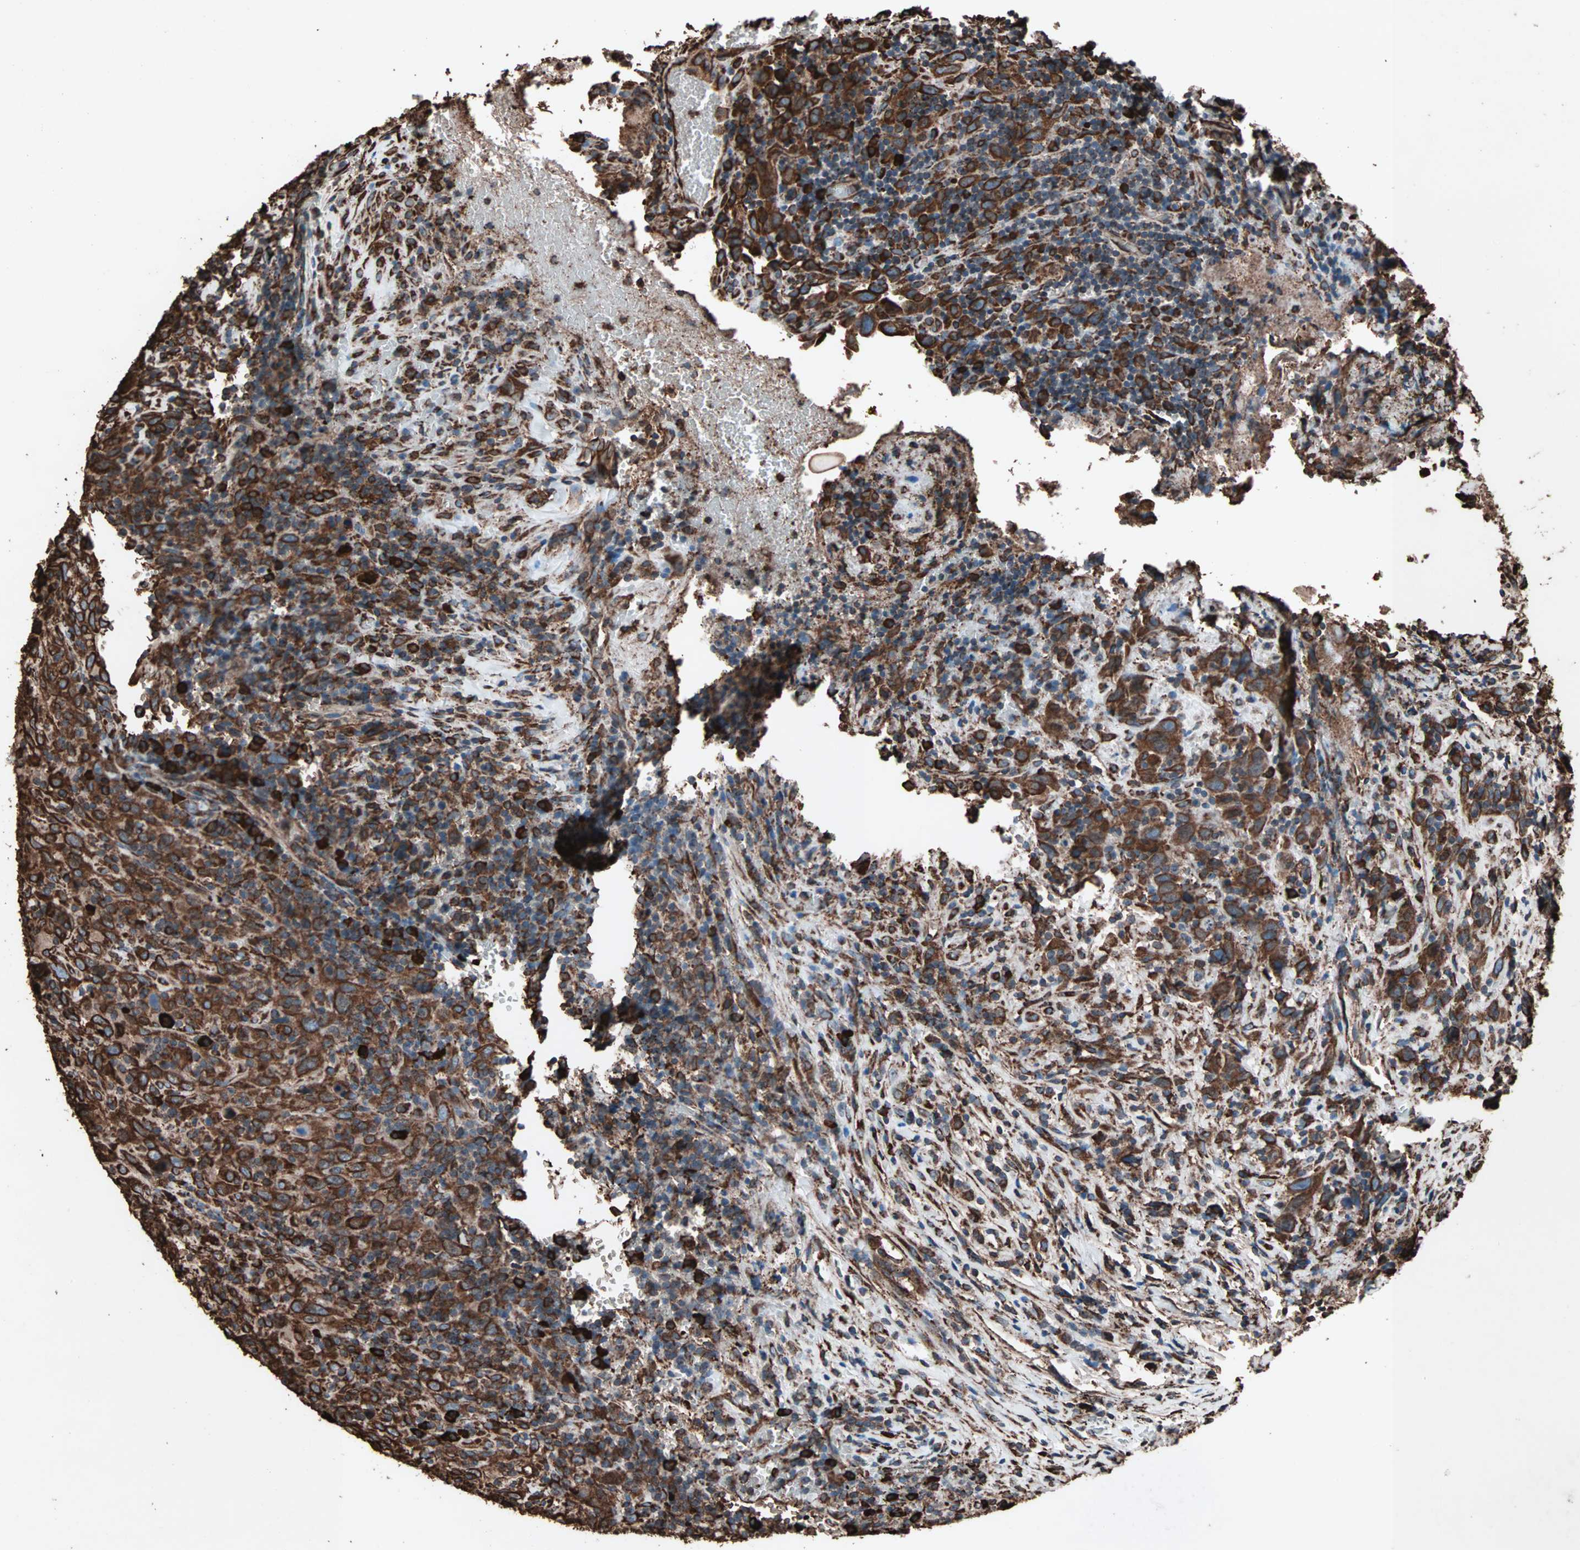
{"staining": {"intensity": "strong", "quantity": ">75%", "location": "cytoplasmic/membranous"}, "tissue": "urothelial cancer", "cell_type": "Tumor cells", "image_type": "cancer", "snomed": [{"axis": "morphology", "description": "Urothelial carcinoma, High grade"}, {"axis": "topography", "description": "Urinary bladder"}], "caption": "A high amount of strong cytoplasmic/membranous staining is present in approximately >75% of tumor cells in urothelial cancer tissue.", "gene": "HSP90B1", "patient": {"sex": "male", "age": 61}}